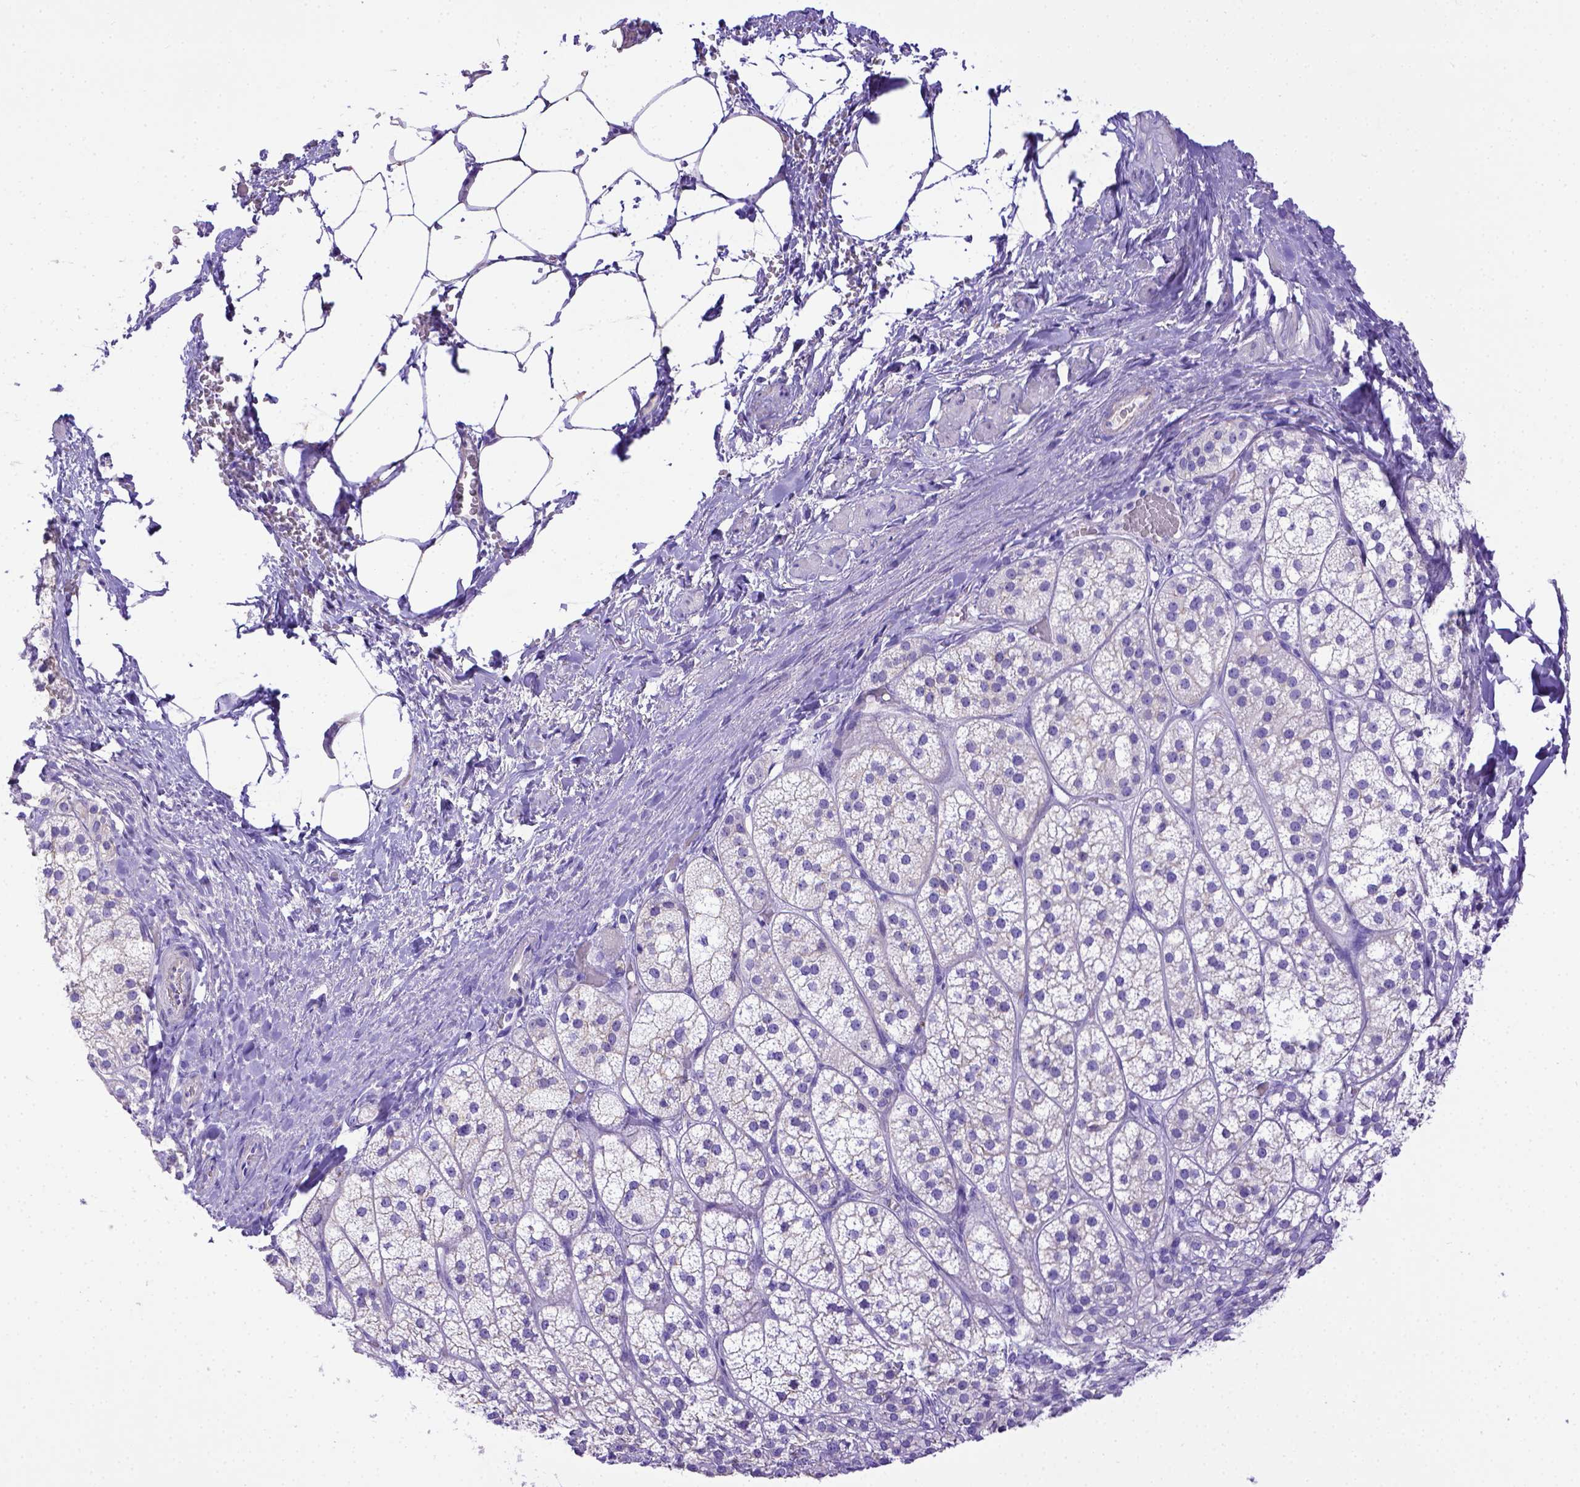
{"staining": {"intensity": "negative", "quantity": "none", "location": "none"}, "tissue": "adrenal gland", "cell_type": "Glandular cells", "image_type": "normal", "snomed": [{"axis": "morphology", "description": "Normal tissue, NOS"}, {"axis": "topography", "description": "Adrenal gland"}], "caption": "Immunohistochemistry (IHC) micrograph of unremarkable human adrenal gland stained for a protein (brown), which displays no staining in glandular cells.", "gene": "LRRC18", "patient": {"sex": "female", "age": 60}}